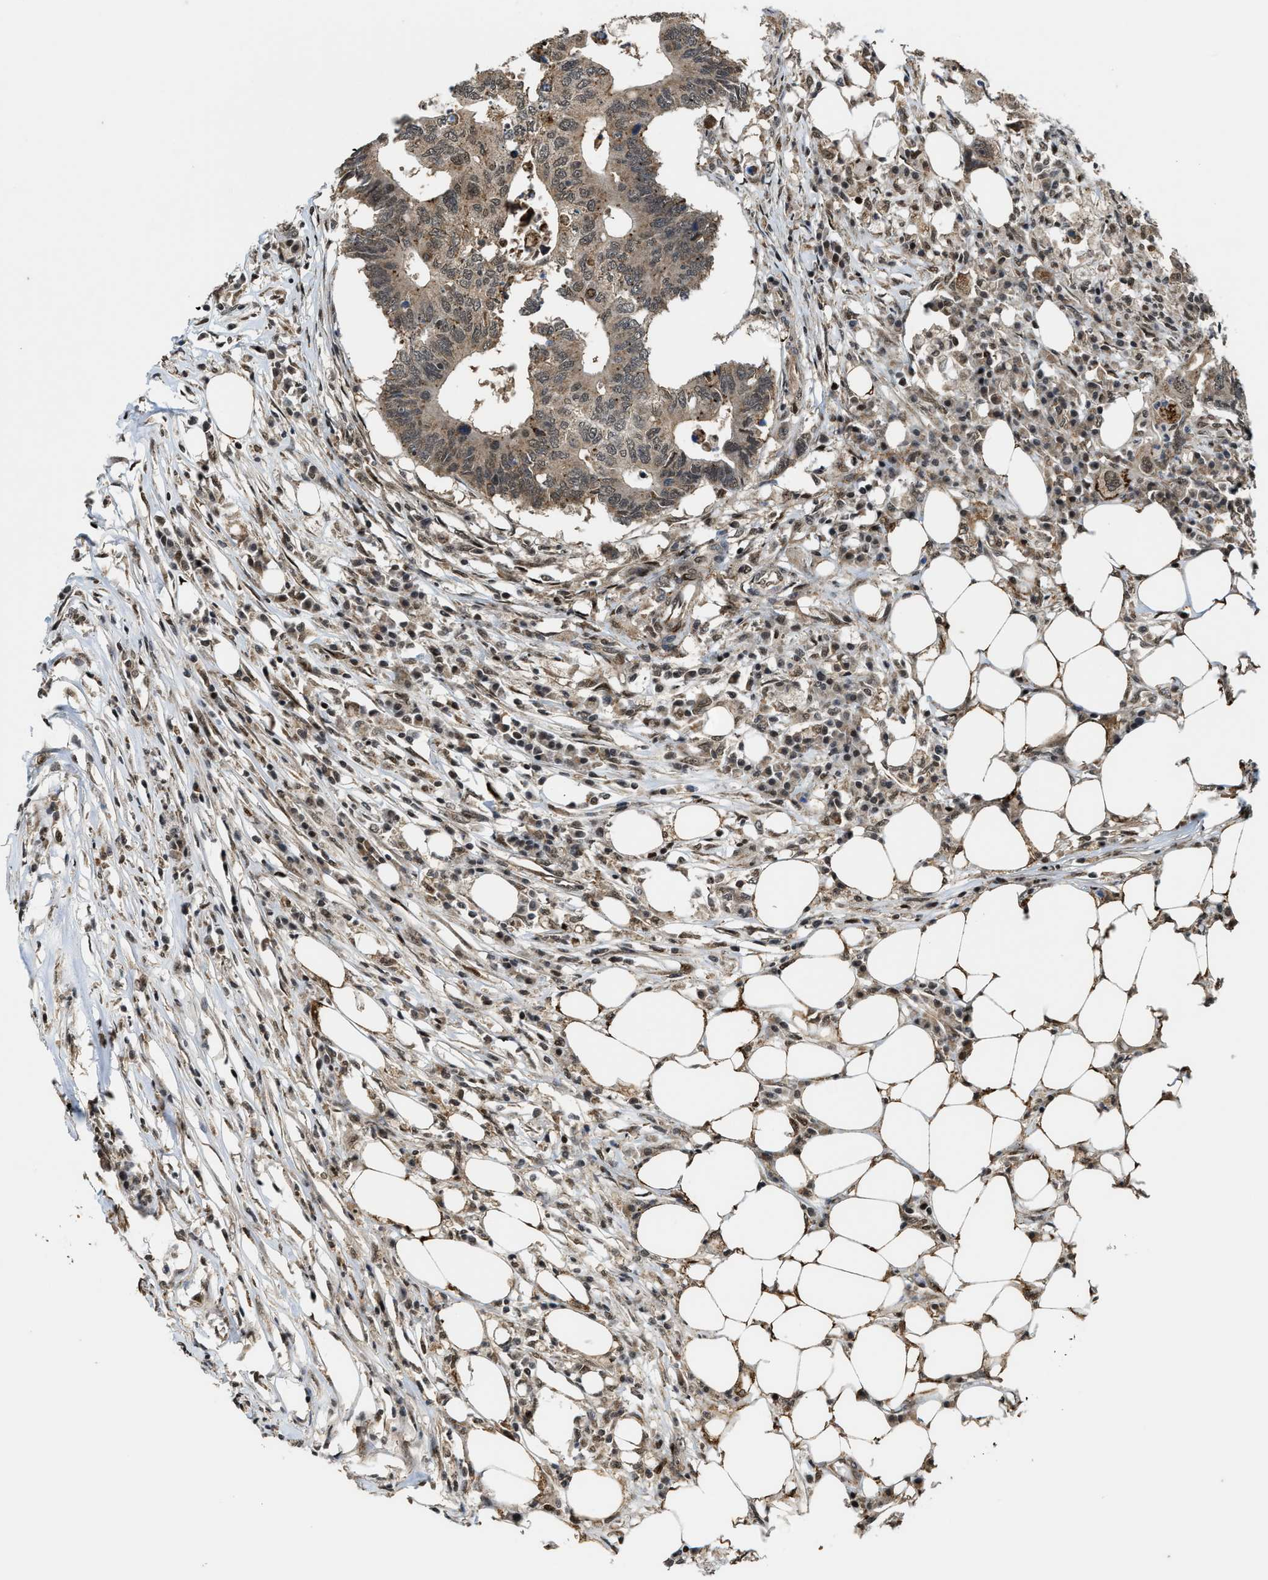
{"staining": {"intensity": "weak", "quantity": ">75%", "location": "cytoplasmic/membranous,nuclear"}, "tissue": "colorectal cancer", "cell_type": "Tumor cells", "image_type": "cancer", "snomed": [{"axis": "morphology", "description": "Adenocarcinoma, NOS"}, {"axis": "topography", "description": "Colon"}], "caption": "A brown stain highlights weak cytoplasmic/membranous and nuclear staining of a protein in adenocarcinoma (colorectal) tumor cells.", "gene": "ZNF250", "patient": {"sex": "male", "age": 71}}